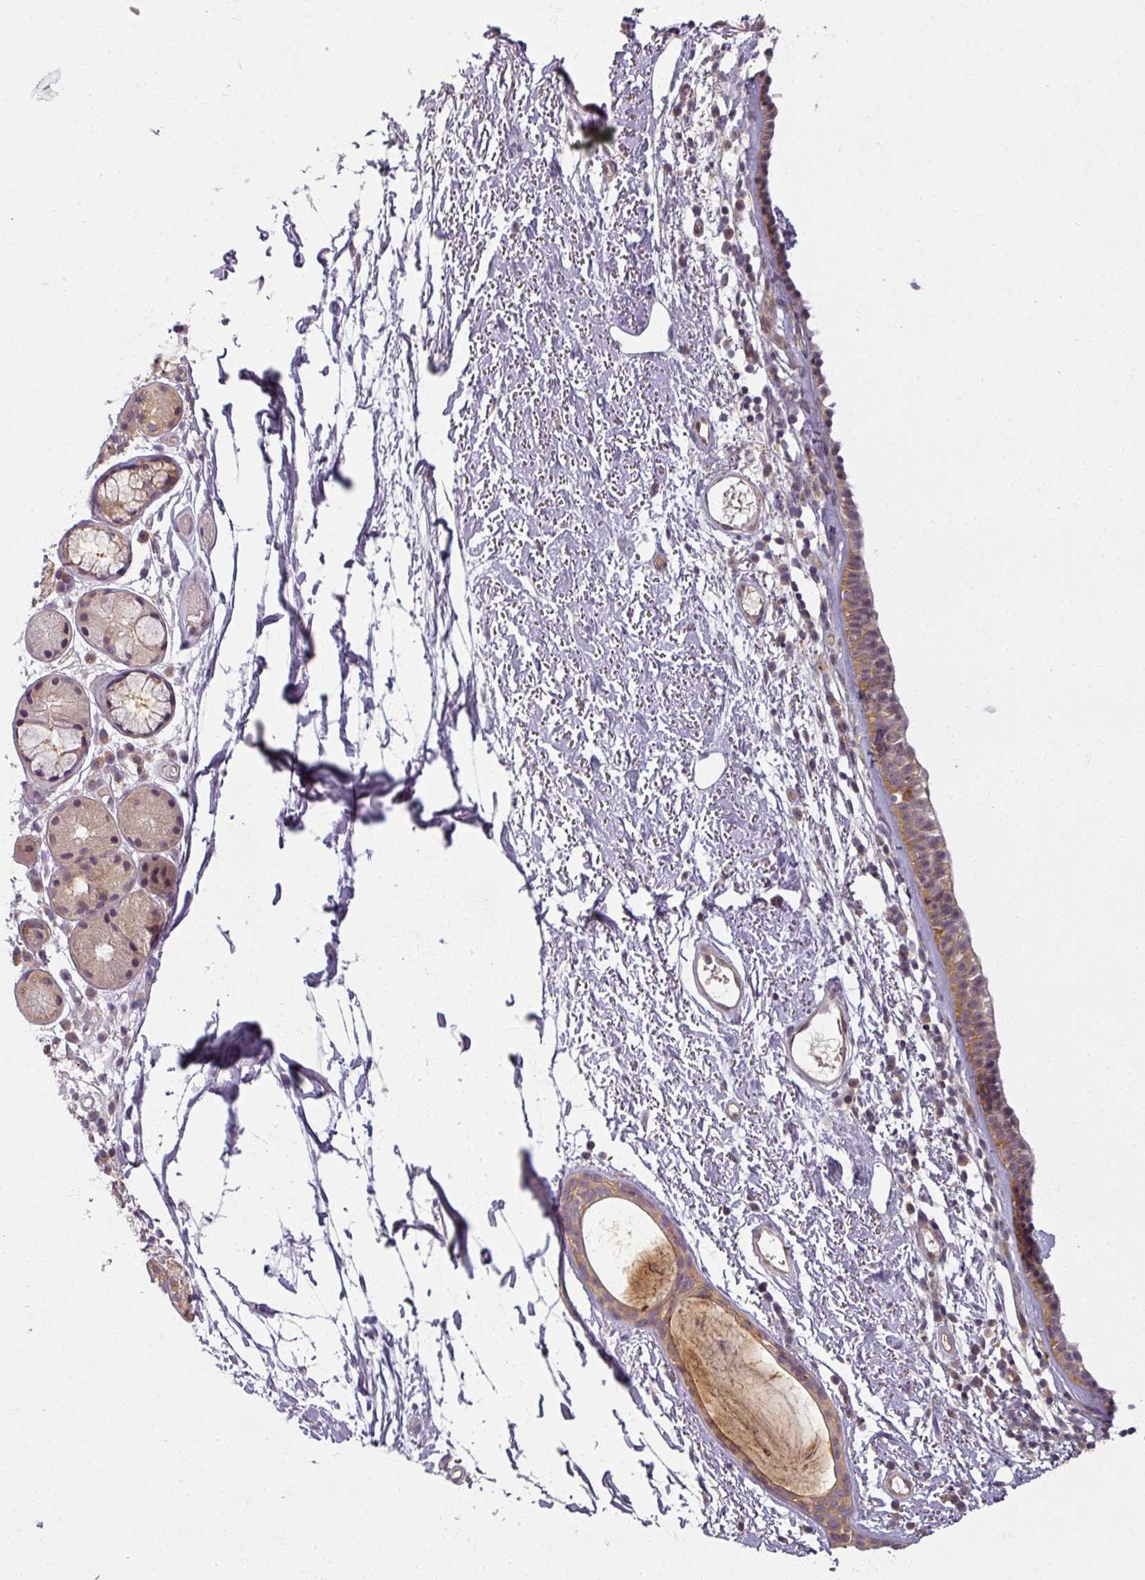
{"staining": {"intensity": "moderate", "quantity": "25%-75%", "location": "cytoplasmic/membranous"}, "tissue": "nasopharynx", "cell_type": "Respiratory epithelial cells", "image_type": "normal", "snomed": [{"axis": "morphology", "description": "Normal tissue, NOS"}, {"axis": "topography", "description": "Cartilage tissue"}, {"axis": "topography", "description": "Nasopharynx"}], "caption": "High-power microscopy captured an immunohistochemistry (IHC) photomicrograph of normal nasopharynx, revealing moderate cytoplasmic/membranous expression in approximately 25%-75% of respiratory epithelial cells. (Stains: DAB in brown, nuclei in blue, Microscopy: brightfield microscopy at high magnification).", "gene": "AGPAT4", "patient": {"sex": "male", "age": 56}}